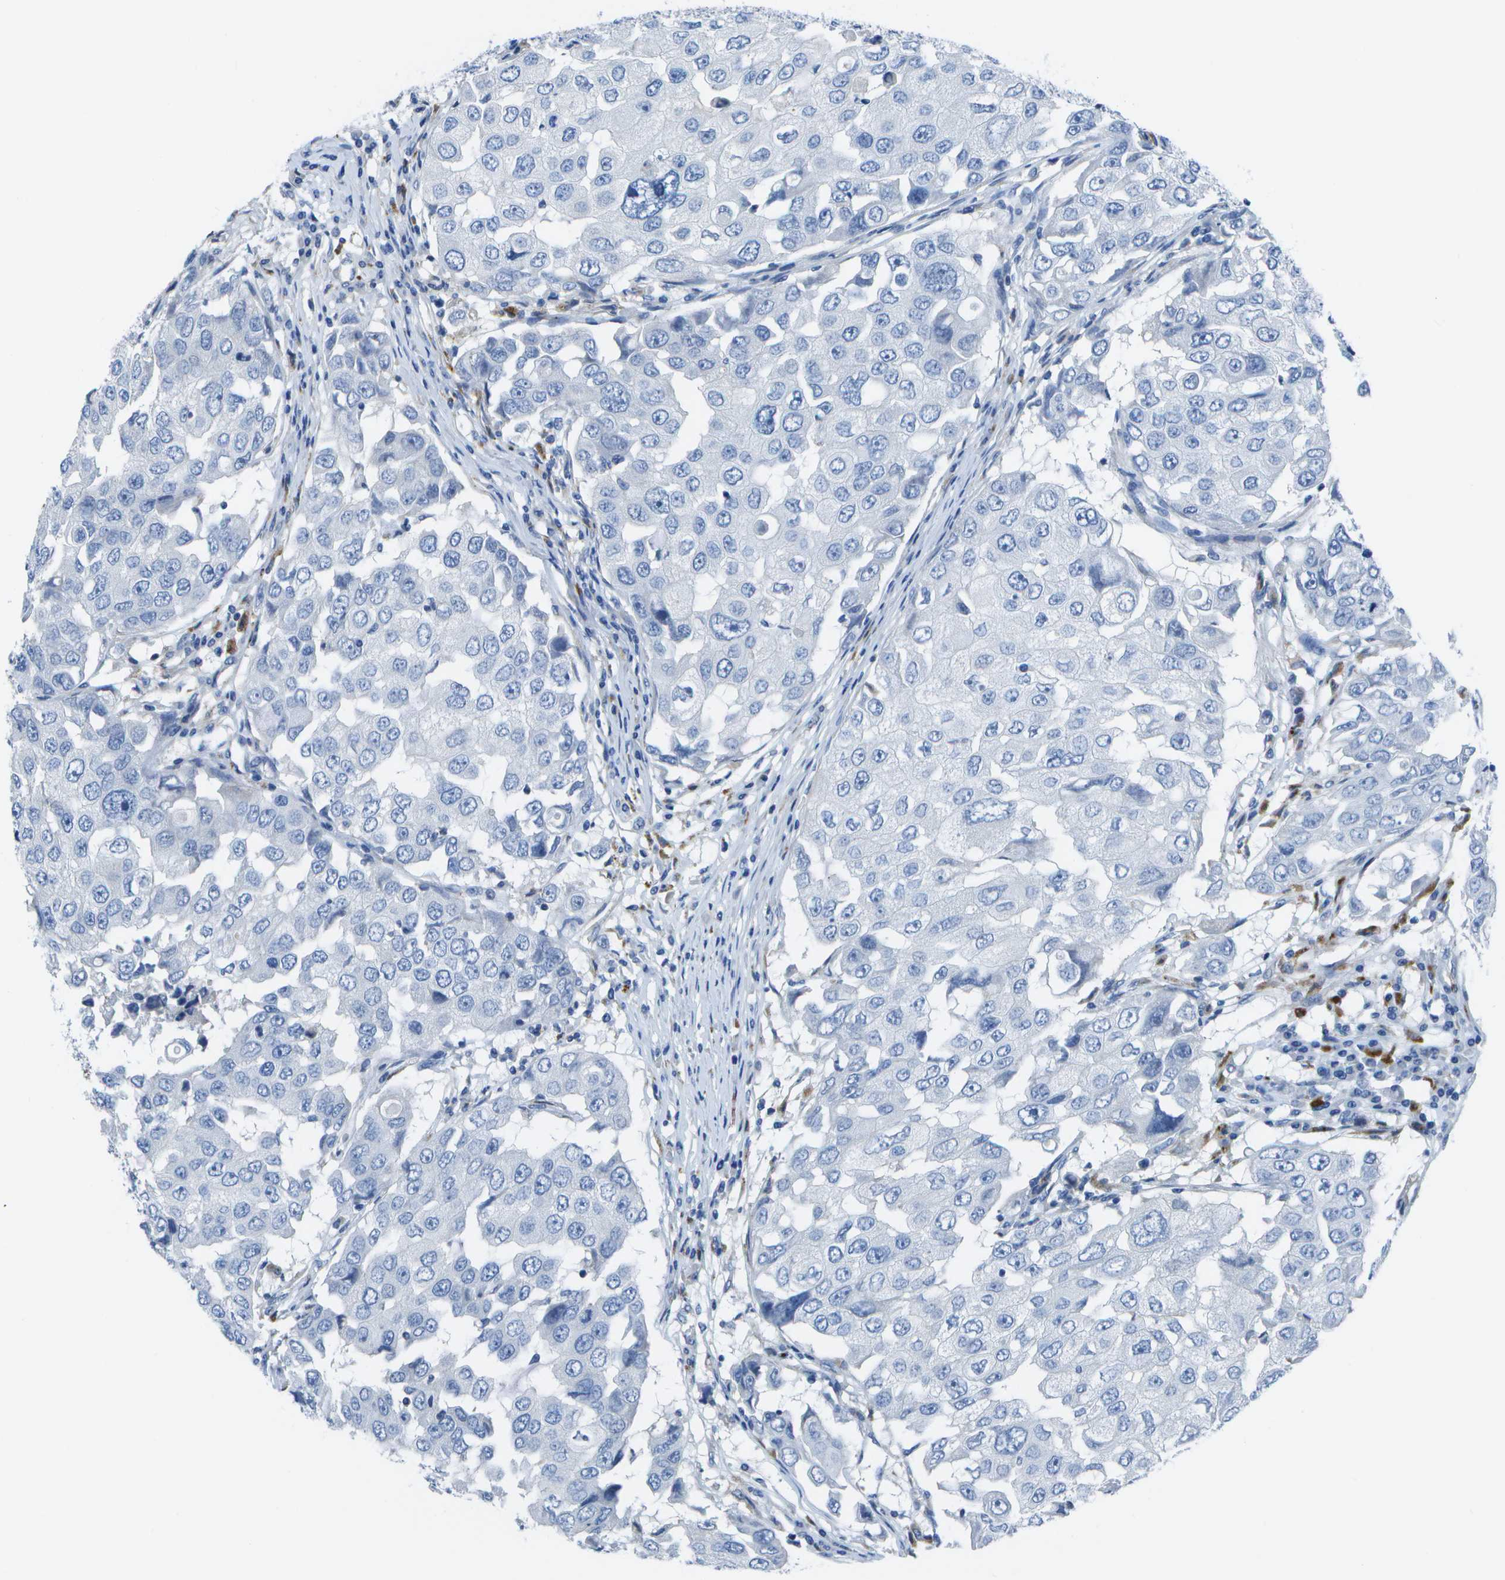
{"staining": {"intensity": "negative", "quantity": "none", "location": "none"}, "tissue": "breast cancer", "cell_type": "Tumor cells", "image_type": "cancer", "snomed": [{"axis": "morphology", "description": "Duct carcinoma"}, {"axis": "topography", "description": "Breast"}], "caption": "Immunohistochemistry (IHC) histopathology image of neoplastic tissue: human intraductal carcinoma (breast) stained with DAB reveals no significant protein expression in tumor cells.", "gene": "DCT", "patient": {"sex": "female", "age": 27}}